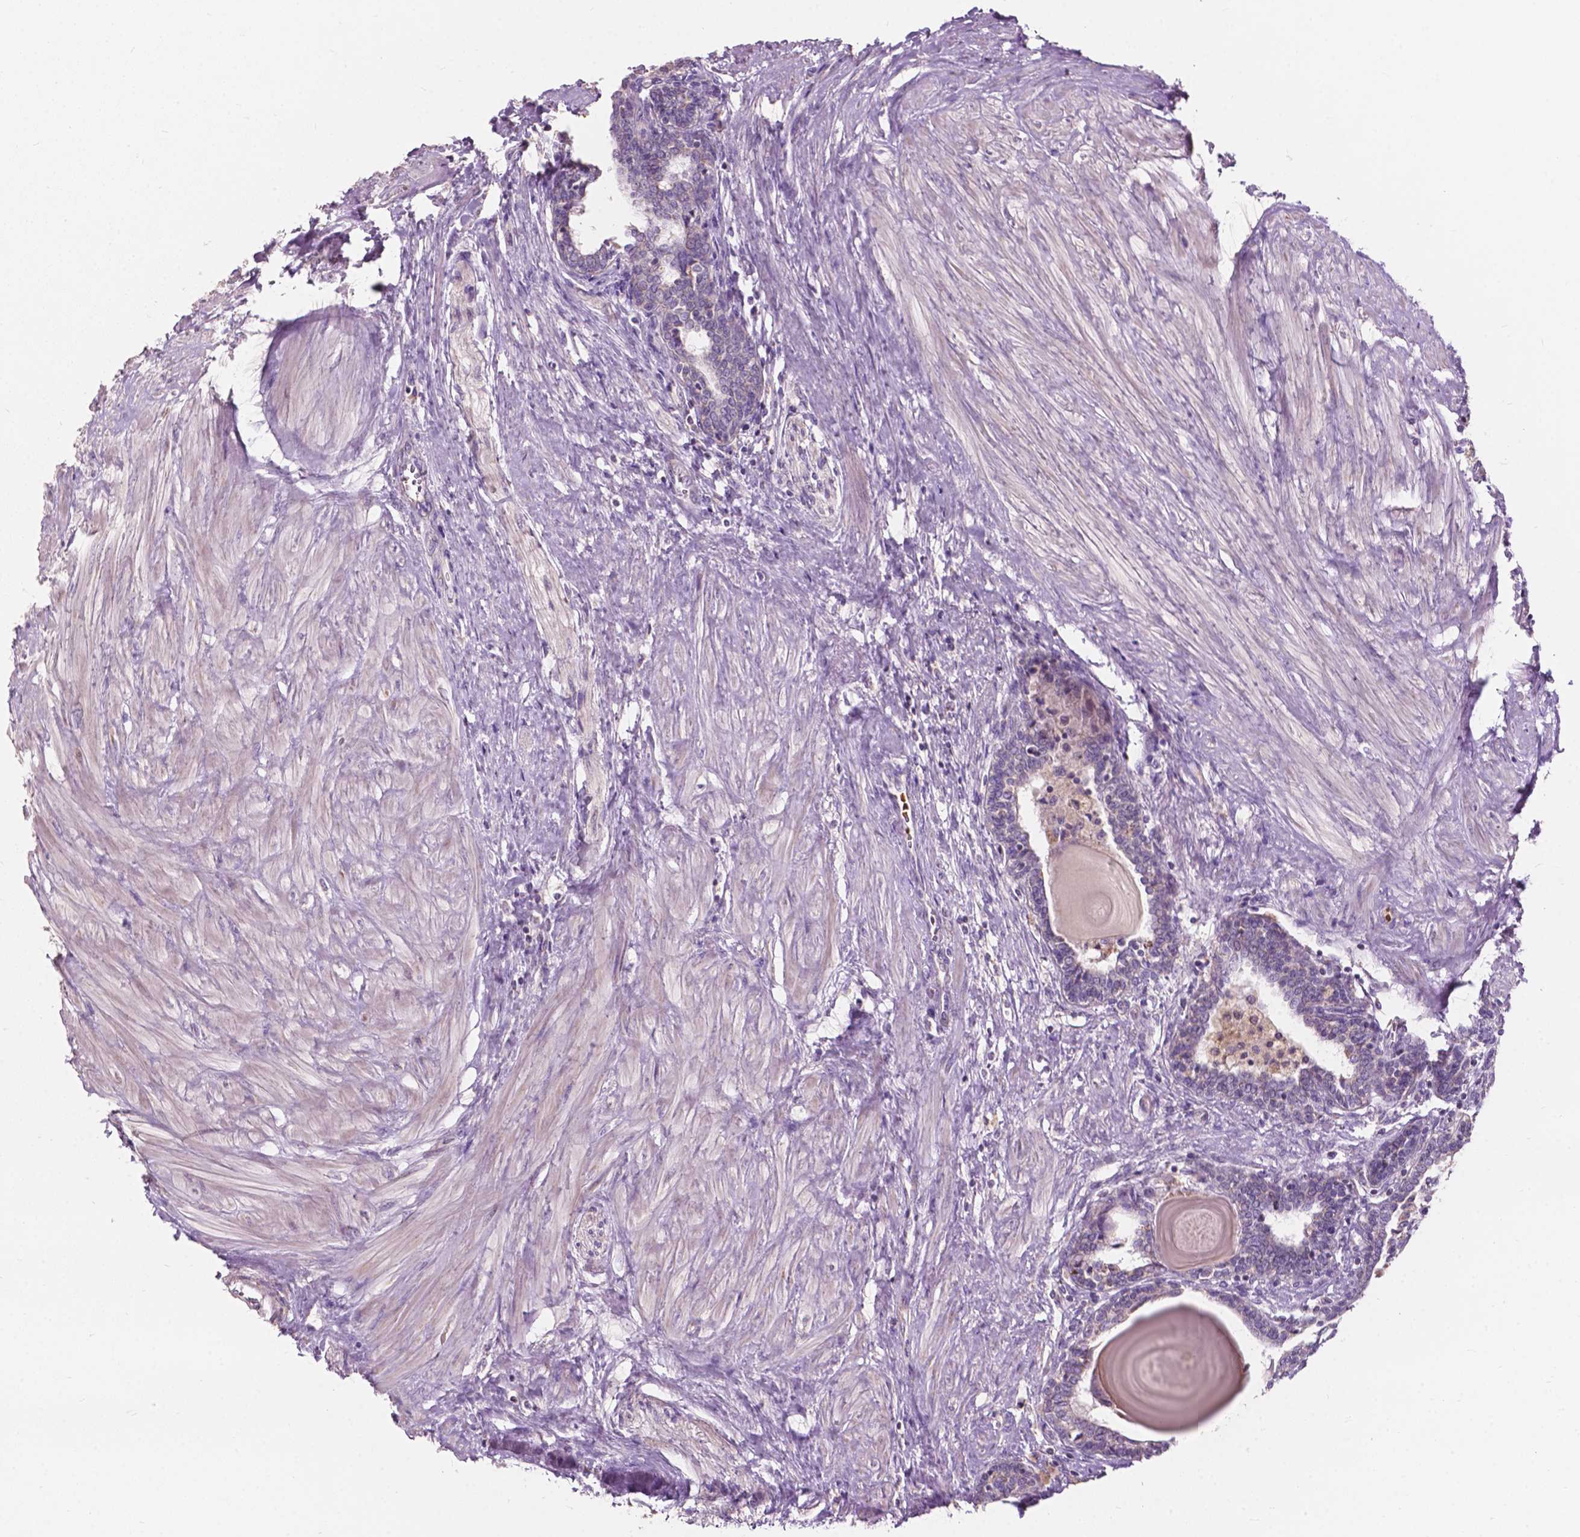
{"staining": {"intensity": "weak", "quantity": "25%-75%", "location": "cytoplasmic/membranous"}, "tissue": "prostate", "cell_type": "Glandular cells", "image_type": "normal", "snomed": [{"axis": "morphology", "description": "Normal tissue, NOS"}, {"axis": "topography", "description": "Prostate"}], "caption": "Normal prostate demonstrates weak cytoplasmic/membranous staining in approximately 25%-75% of glandular cells, visualized by immunohistochemistry.", "gene": "NDUFS1", "patient": {"sex": "male", "age": 55}}